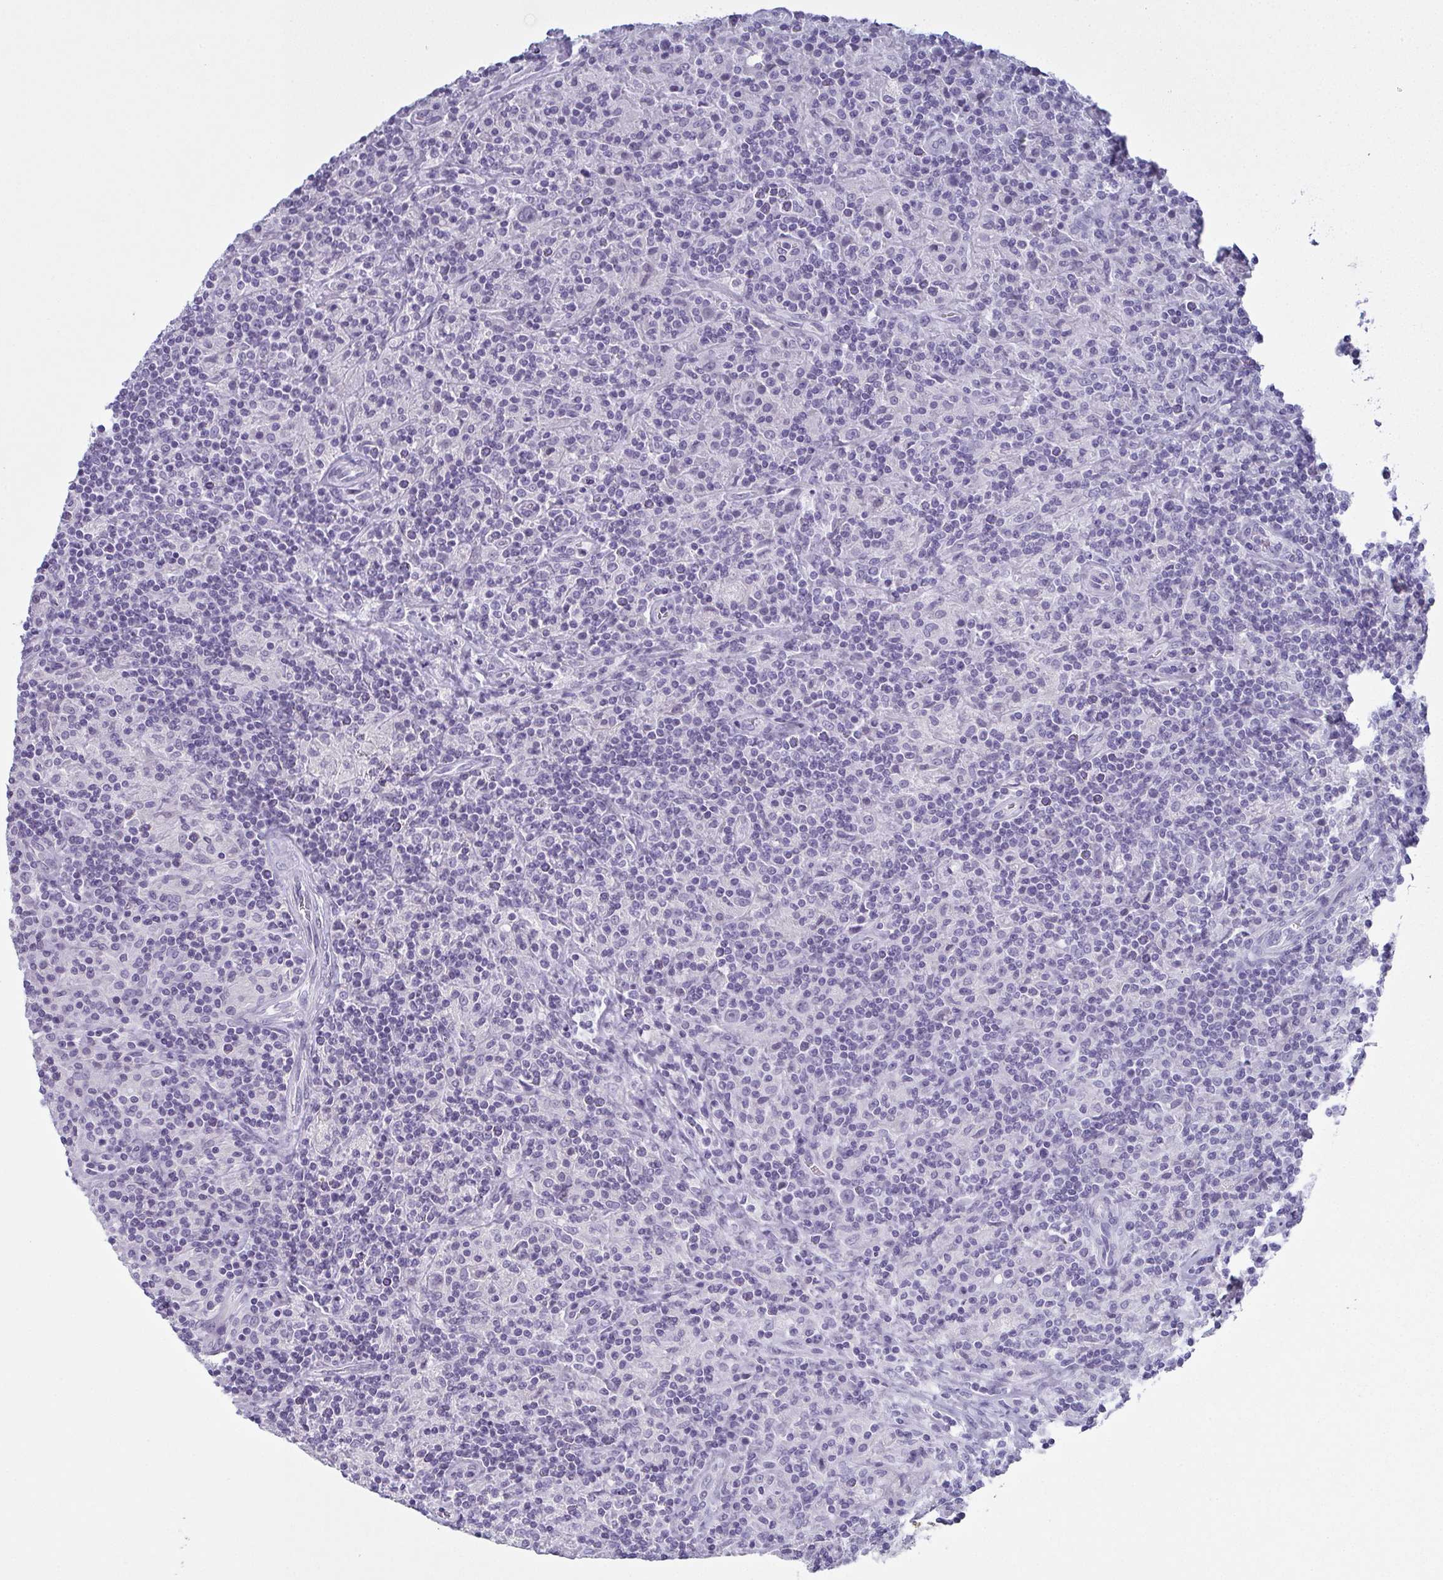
{"staining": {"intensity": "negative", "quantity": "none", "location": "none"}, "tissue": "lymphoma", "cell_type": "Tumor cells", "image_type": "cancer", "snomed": [{"axis": "morphology", "description": "Hodgkin's disease, NOS"}, {"axis": "topography", "description": "Lymph node"}], "caption": "IHC of human Hodgkin's disease shows no positivity in tumor cells.", "gene": "SLC36A2", "patient": {"sex": "male", "age": 70}}